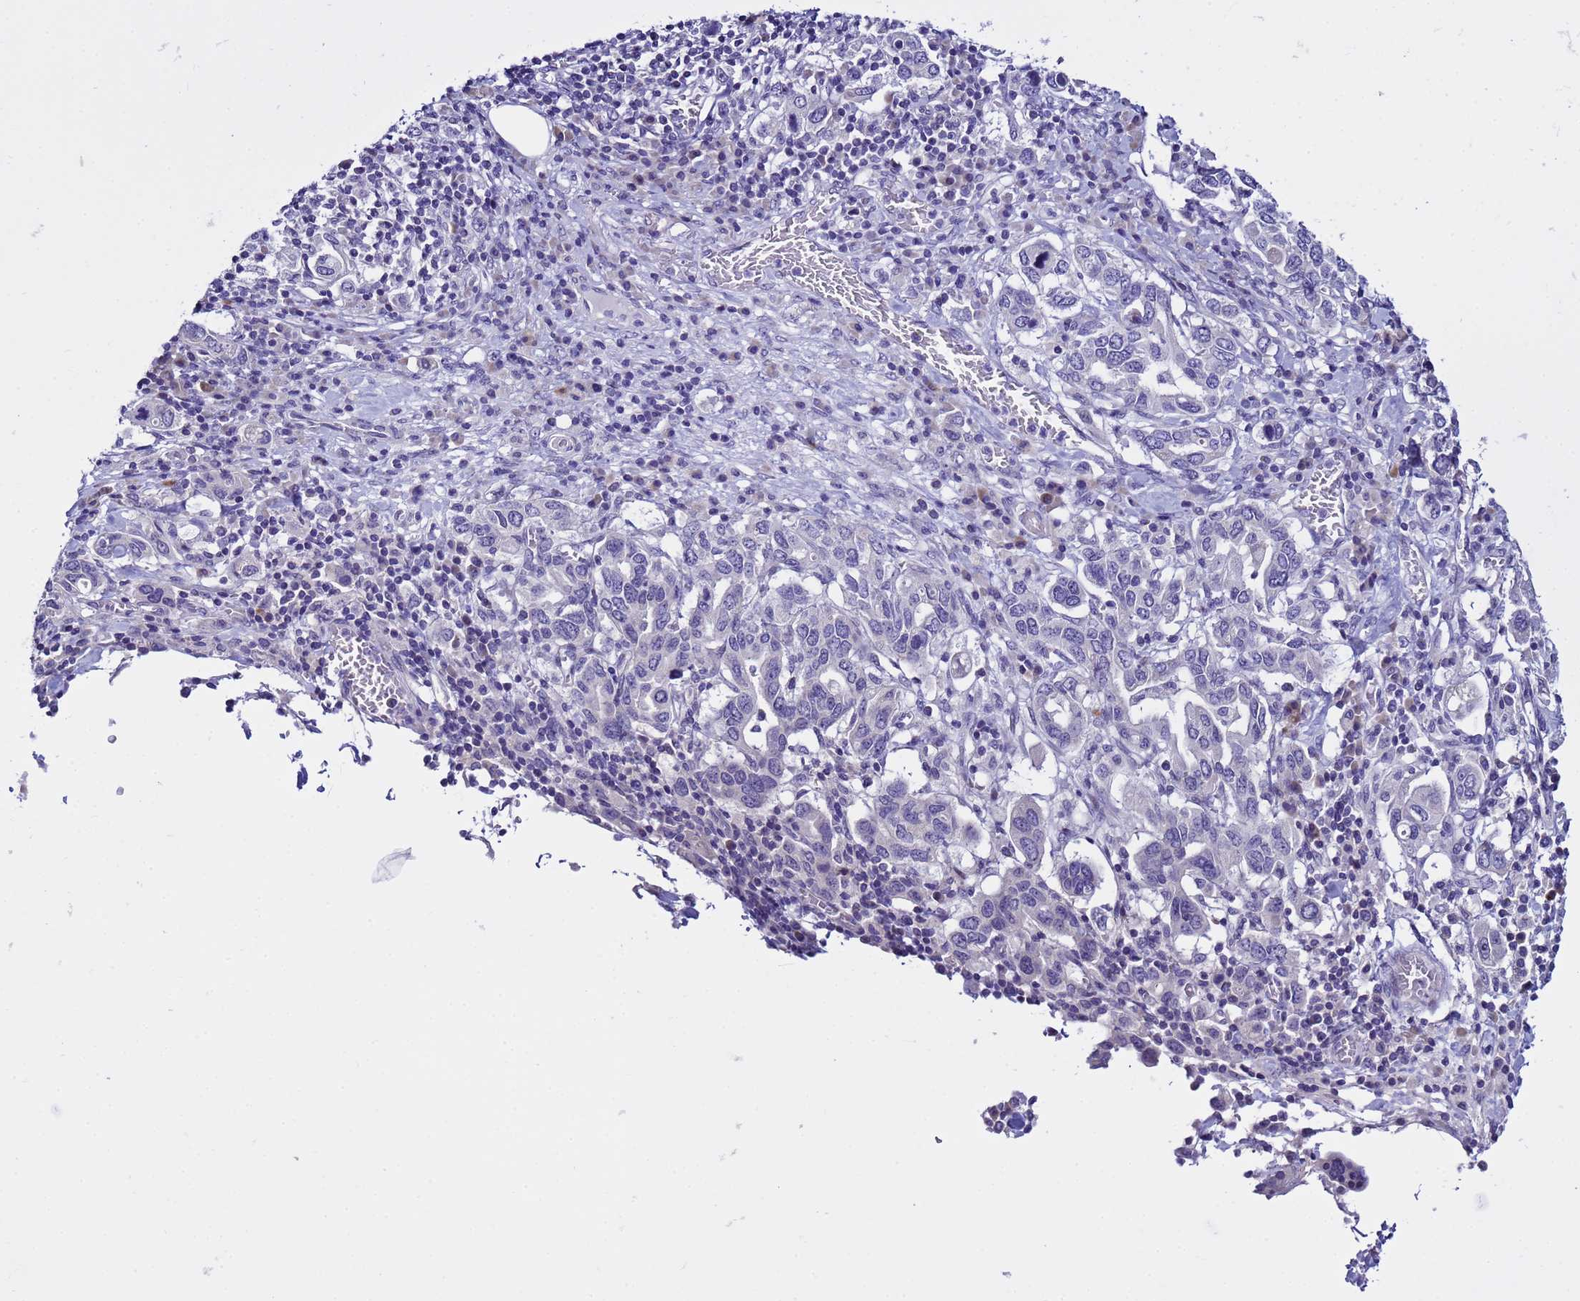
{"staining": {"intensity": "negative", "quantity": "none", "location": "none"}, "tissue": "stomach cancer", "cell_type": "Tumor cells", "image_type": "cancer", "snomed": [{"axis": "morphology", "description": "Adenocarcinoma, NOS"}, {"axis": "topography", "description": "Stomach, upper"}, {"axis": "topography", "description": "Stomach"}], "caption": "Stomach adenocarcinoma was stained to show a protein in brown. There is no significant staining in tumor cells.", "gene": "IGSF11", "patient": {"sex": "male", "age": 62}}